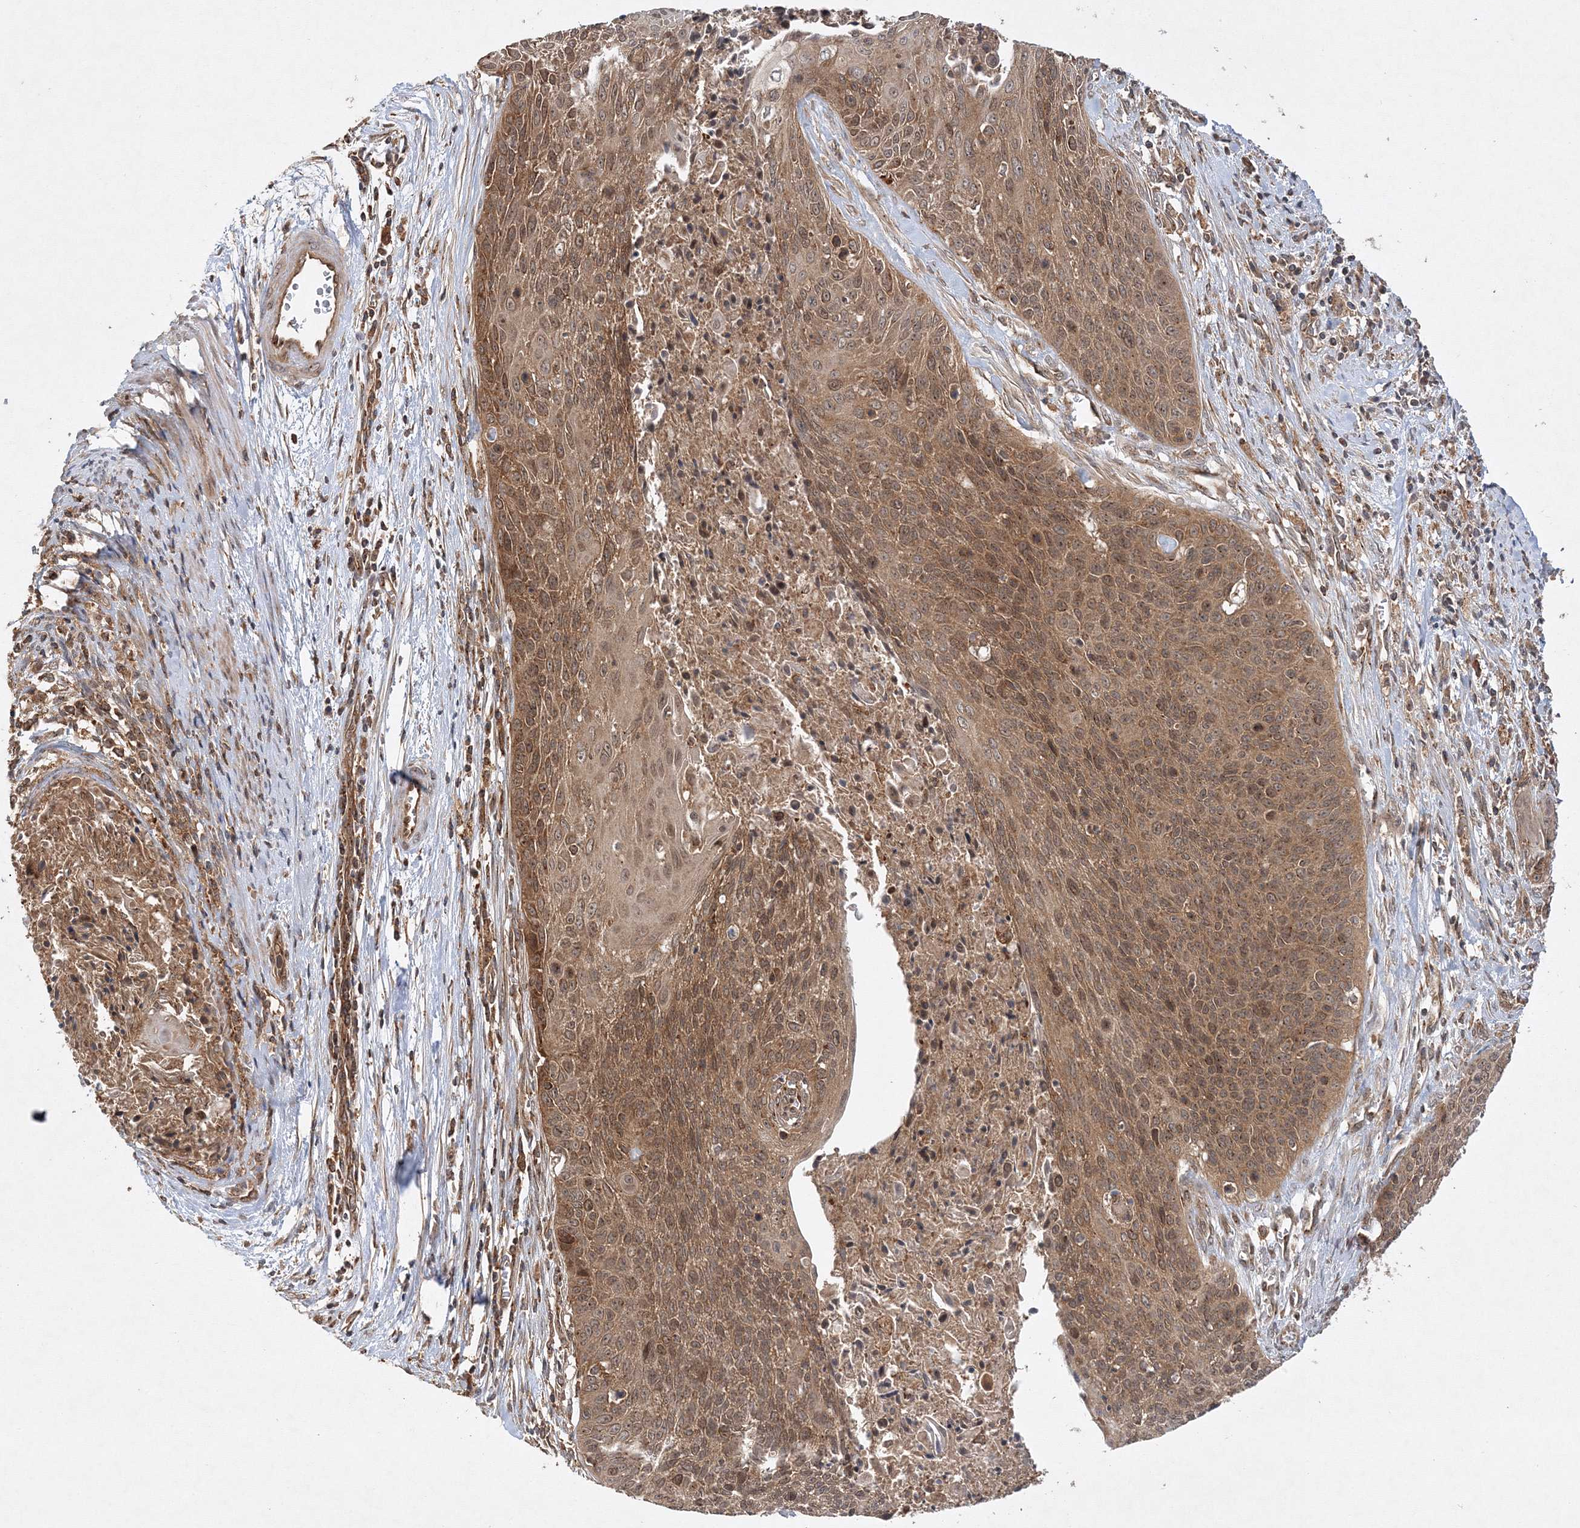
{"staining": {"intensity": "moderate", "quantity": ">75%", "location": "cytoplasmic/membranous,nuclear"}, "tissue": "cervical cancer", "cell_type": "Tumor cells", "image_type": "cancer", "snomed": [{"axis": "morphology", "description": "Squamous cell carcinoma, NOS"}, {"axis": "topography", "description": "Cervix"}], "caption": "The immunohistochemical stain labels moderate cytoplasmic/membranous and nuclear staining in tumor cells of cervical cancer (squamous cell carcinoma) tissue.", "gene": "WDR37", "patient": {"sex": "female", "age": 55}}